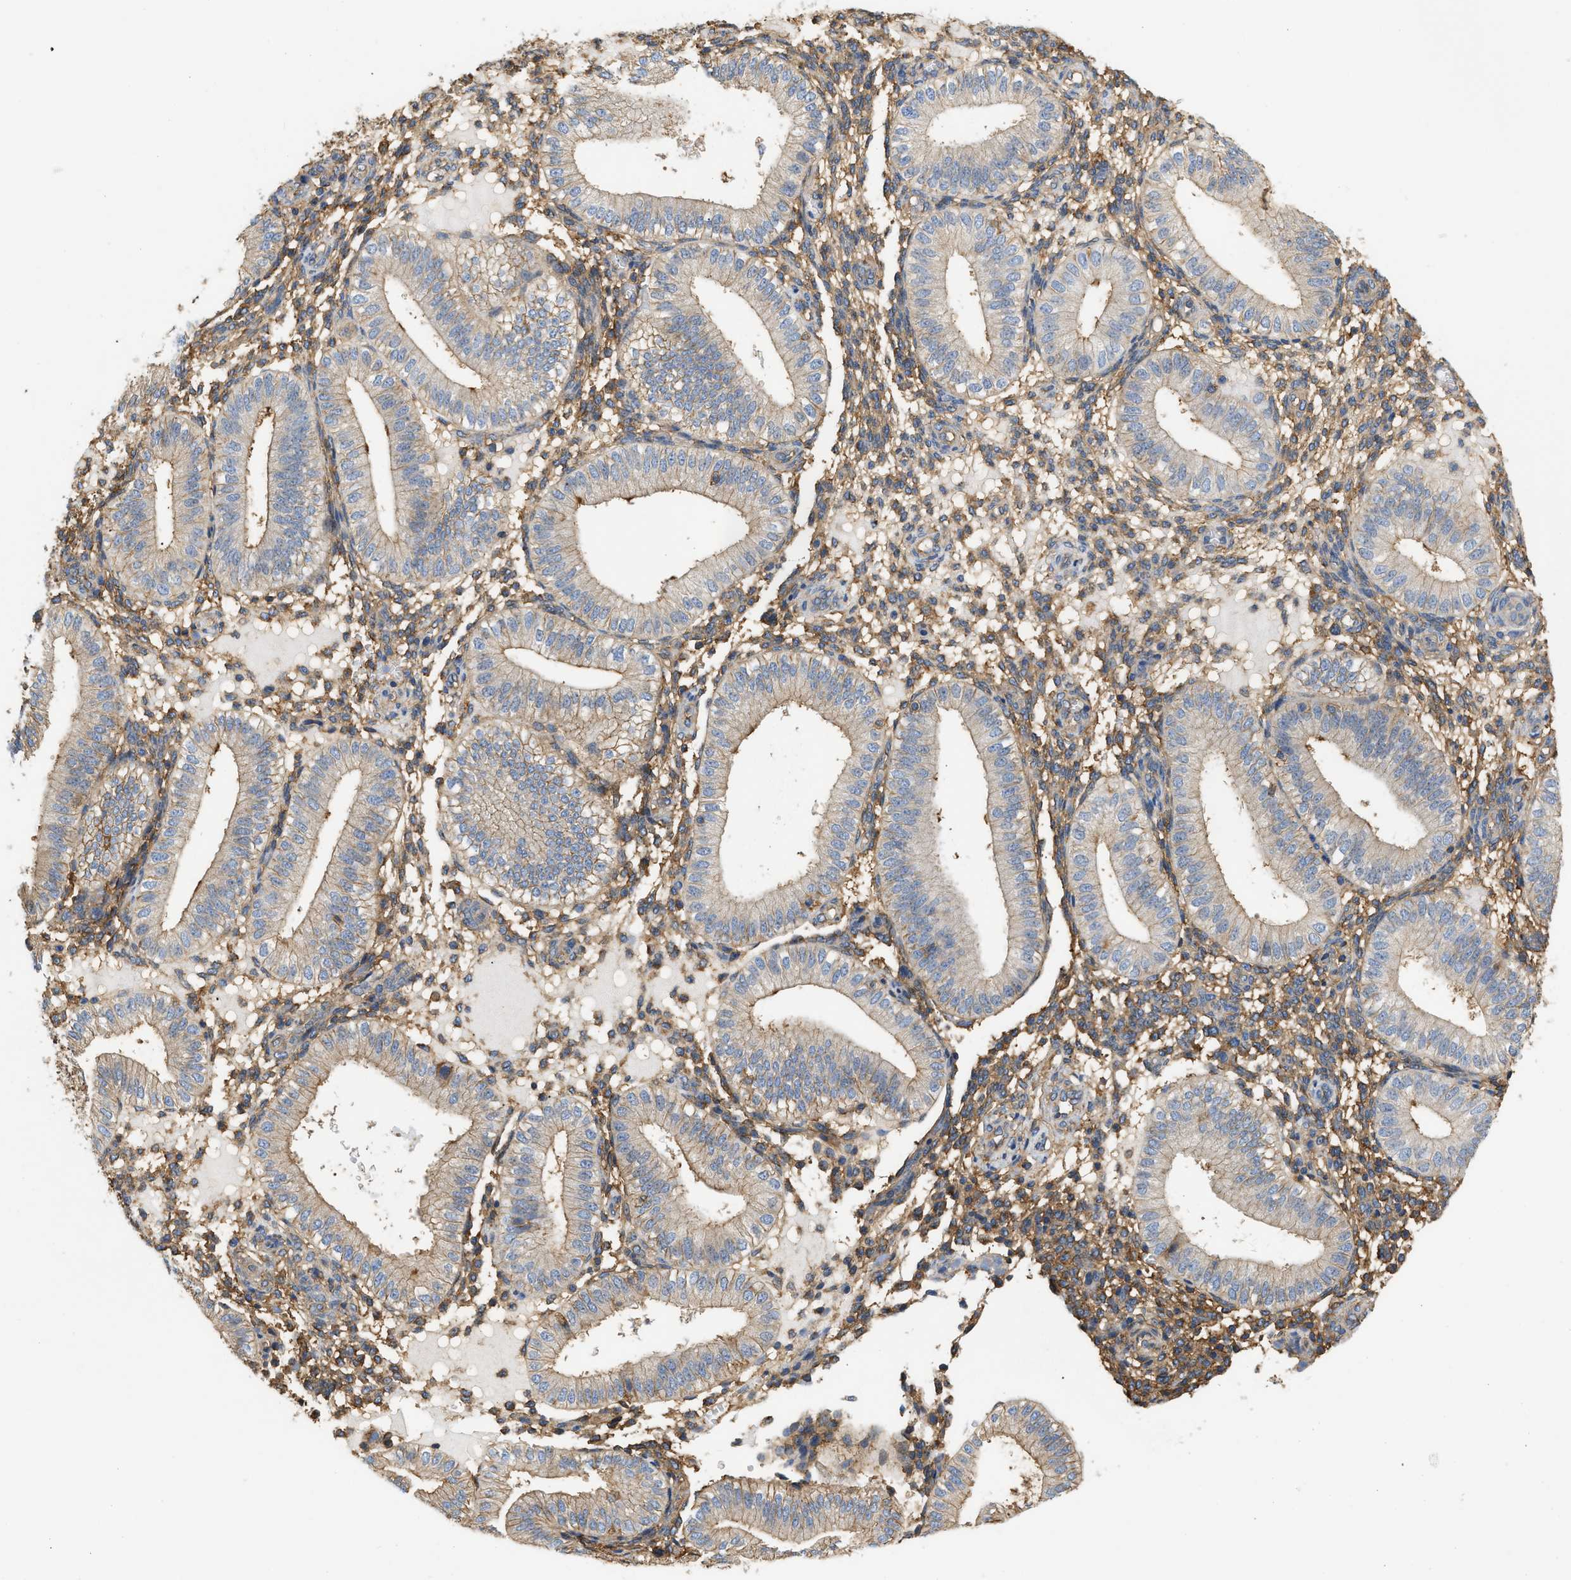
{"staining": {"intensity": "moderate", "quantity": ">75%", "location": "cytoplasmic/membranous"}, "tissue": "endometrium", "cell_type": "Cells in endometrial stroma", "image_type": "normal", "snomed": [{"axis": "morphology", "description": "Normal tissue, NOS"}, {"axis": "topography", "description": "Endometrium"}], "caption": "Cells in endometrial stroma display medium levels of moderate cytoplasmic/membranous expression in about >75% of cells in normal human endometrium. Using DAB (3,3'-diaminobenzidine) (brown) and hematoxylin (blue) stains, captured at high magnification using brightfield microscopy.", "gene": "GNB4", "patient": {"sex": "female", "age": 39}}